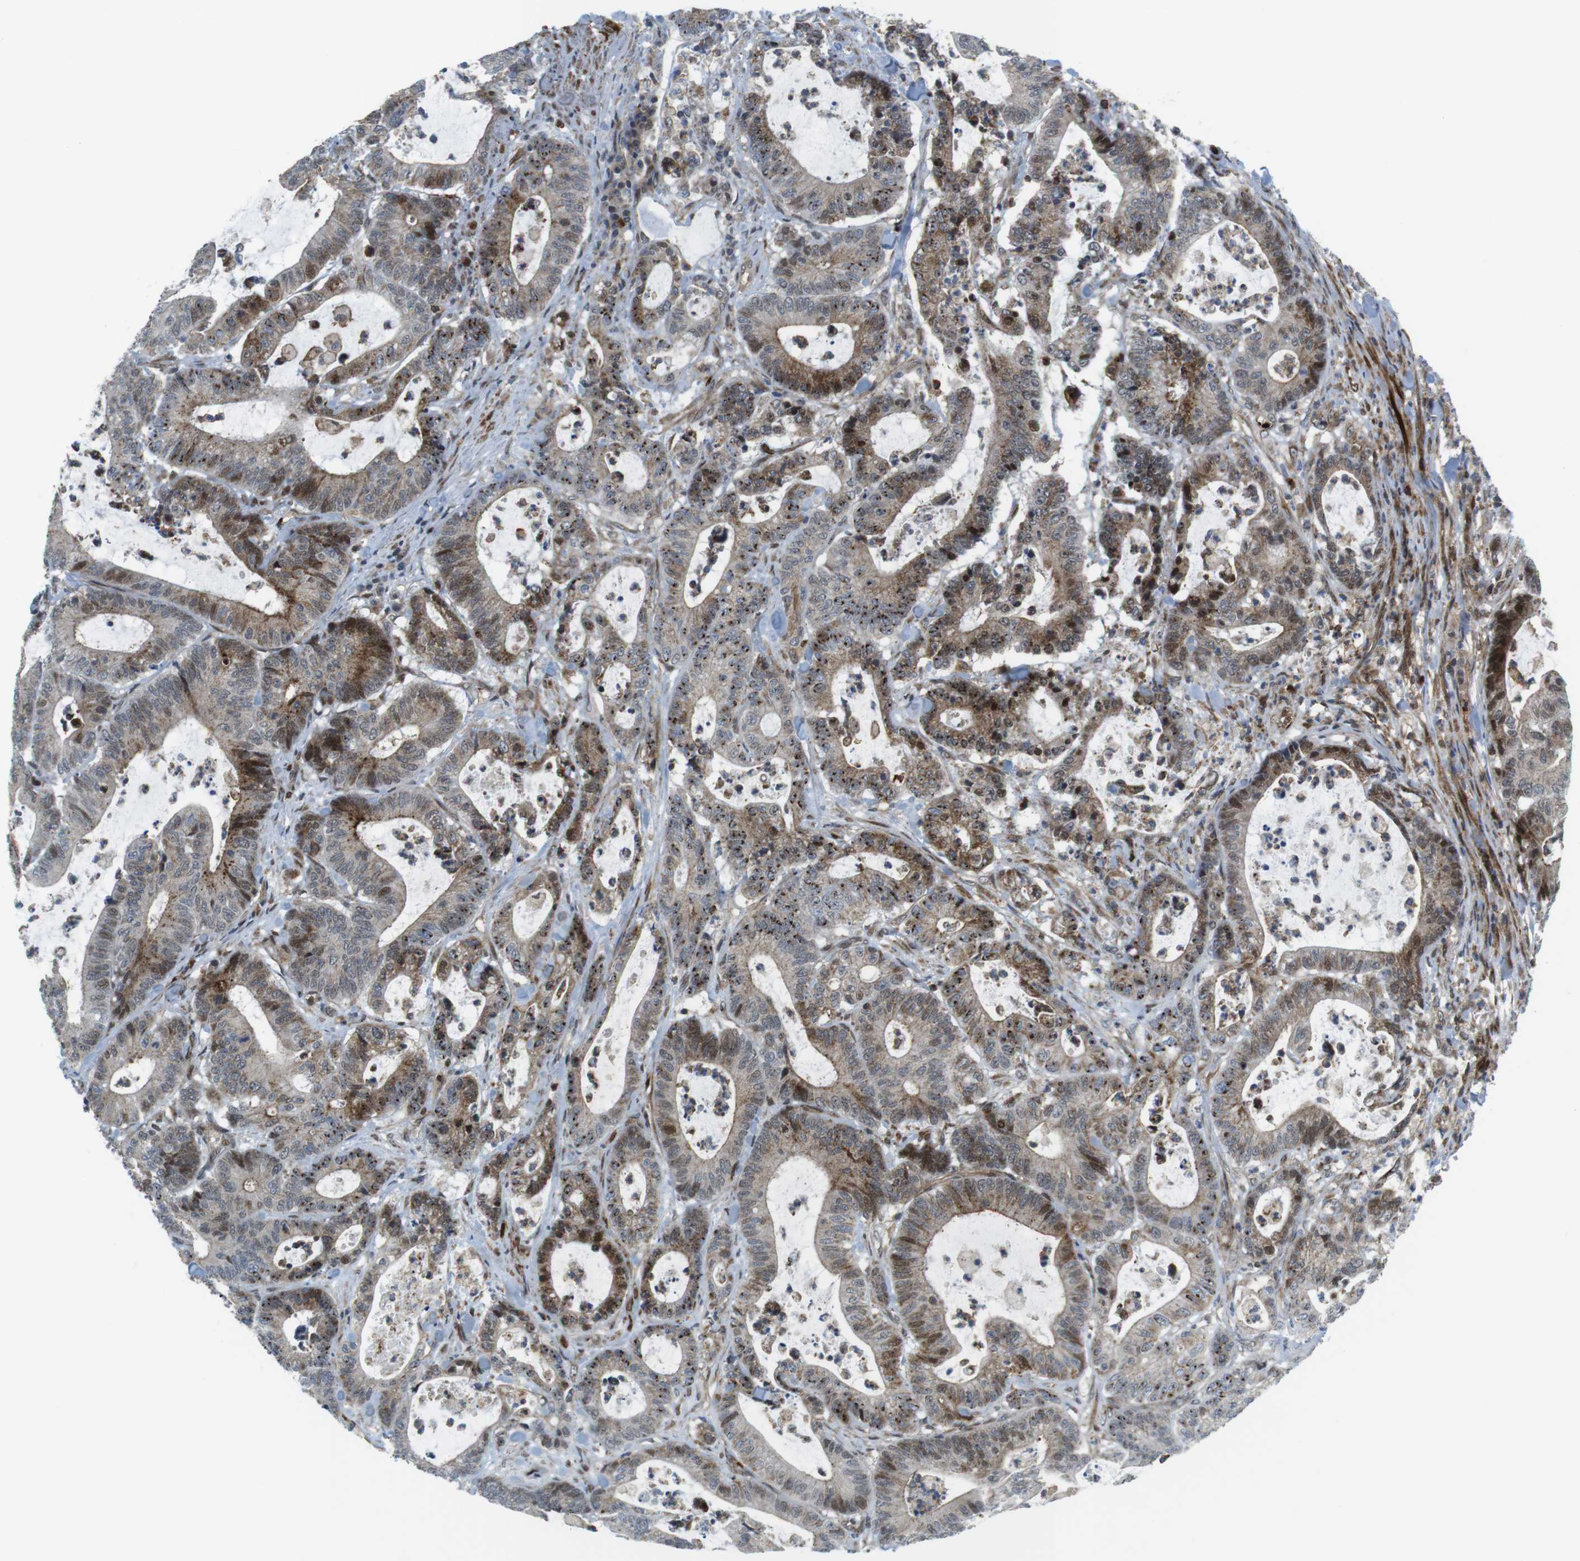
{"staining": {"intensity": "moderate", "quantity": "25%-75%", "location": "cytoplasmic/membranous,nuclear"}, "tissue": "colorectal cancer", "cell_type": "Tumor cells", "image_type": "cancer", "snomed": [{"axis": "morphology", "description": "Adenocarcinoma, NOS"}, {"axis": "topography", "description": "Colon"}], "caption": "Moderate cytoplasmic/membranous and nuclear positivity is appreciated in approximately 25%-75% of tumor cells in colorectal adenocarcinoma. Immunohistochemistry stains the protein of interest in brown and the nuclei are stained blue.", "gene": "CUL7", "patient": {"sex": "female", "age": 84}}